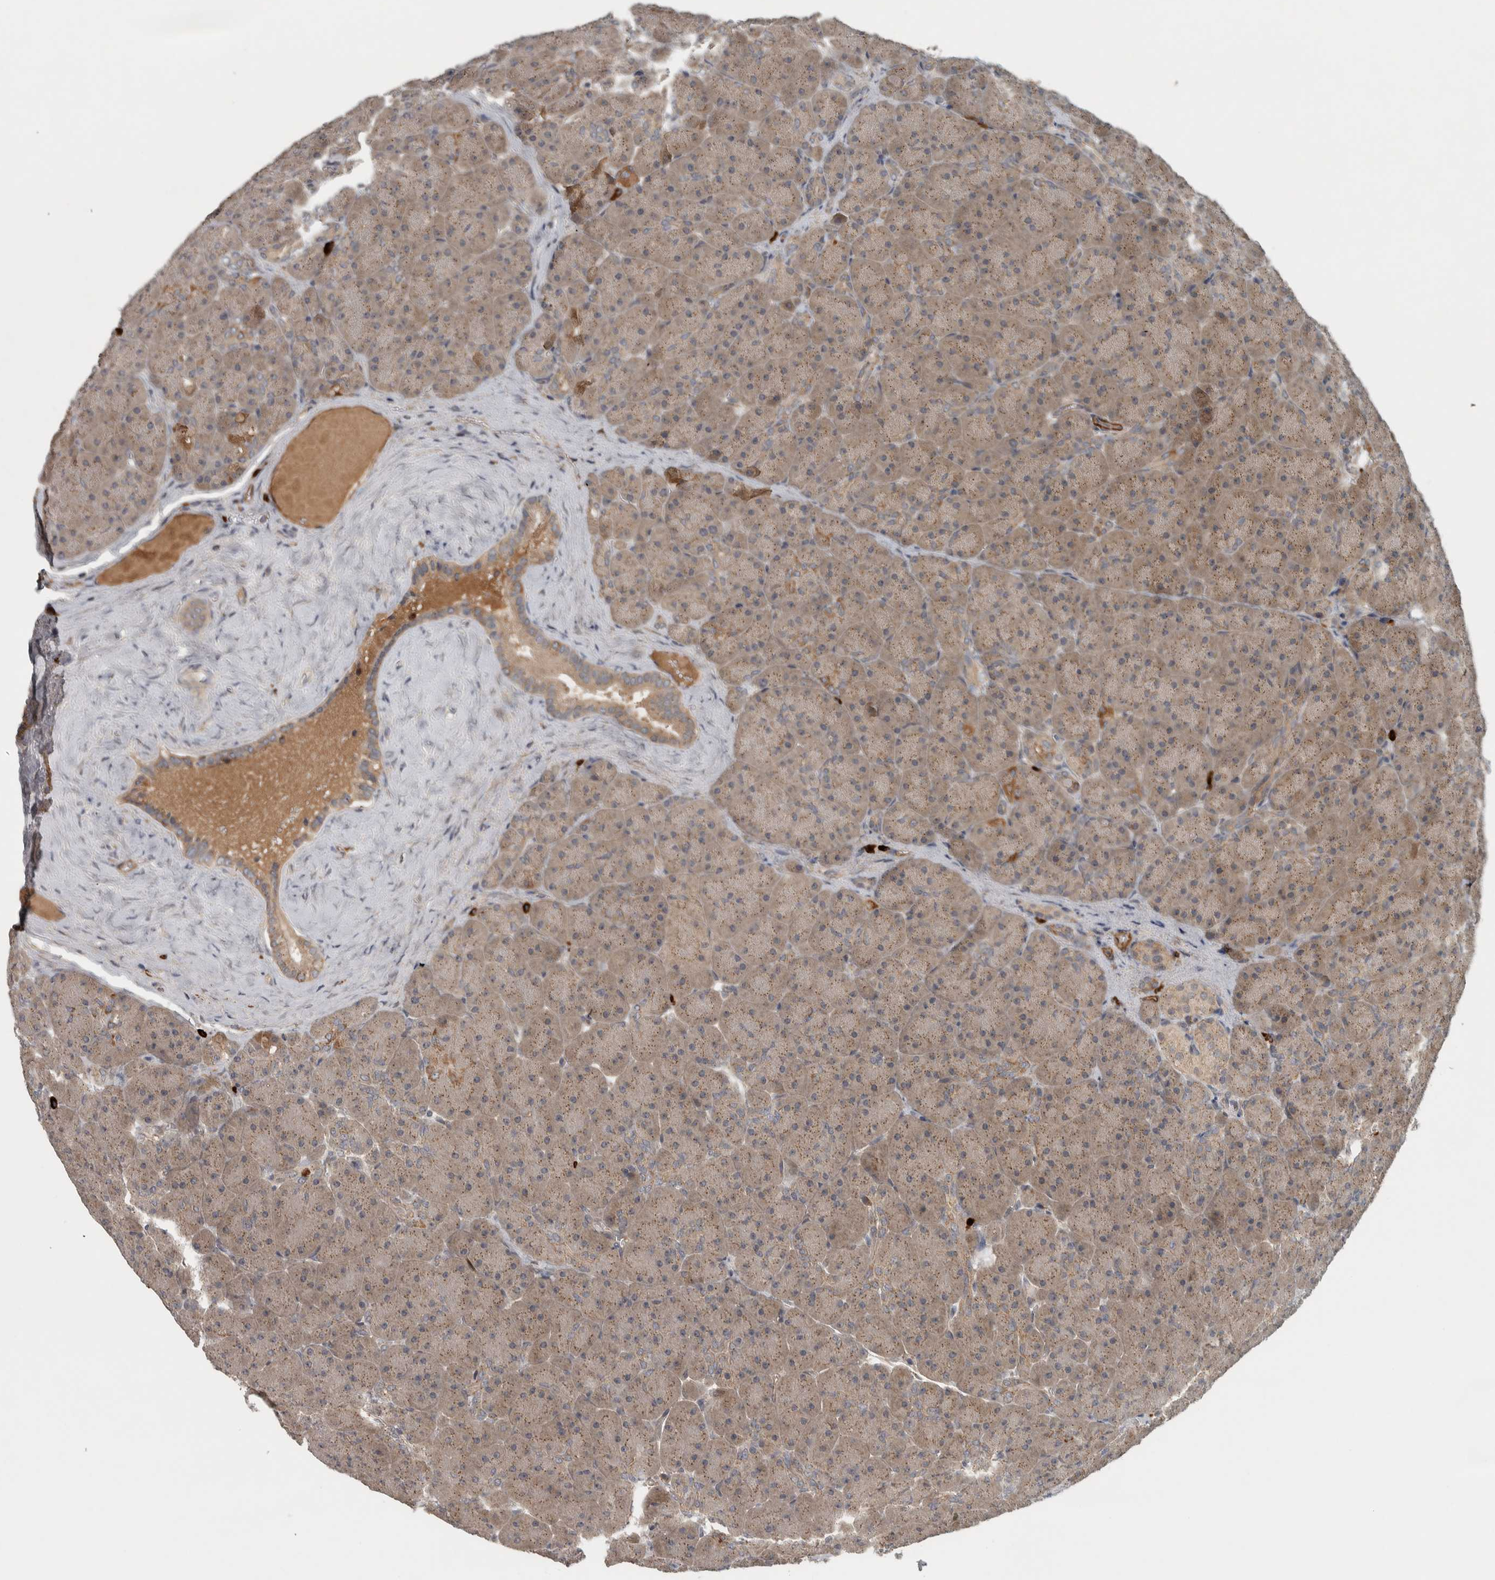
{"staining": {"intensity": "moderate", "quantity": ">75%", "location": "cytoplasmic/membranous"}, "tissue": "pancreas", "cell_type": "Exocrine glandular cells", "image_type": "normal", "snomed": [{"axis": "morphology", "description": "Normal tissue, NOS"}, {"axis": "topography", "description": "Pancreas"}], "caption": "A photomicrograph of human pancreas stained for a protein reveals moderate cytoplasmic/membranous brown staining in exocrine glandular cells. Using DAB (3,3'-diaminobenzidine) (brown) and hematoxylin (blue) stains, captured at high magnification using brightfield microscopy.", "gene": "LBHD1", "patient": {"sex": "male", "age": 66}}